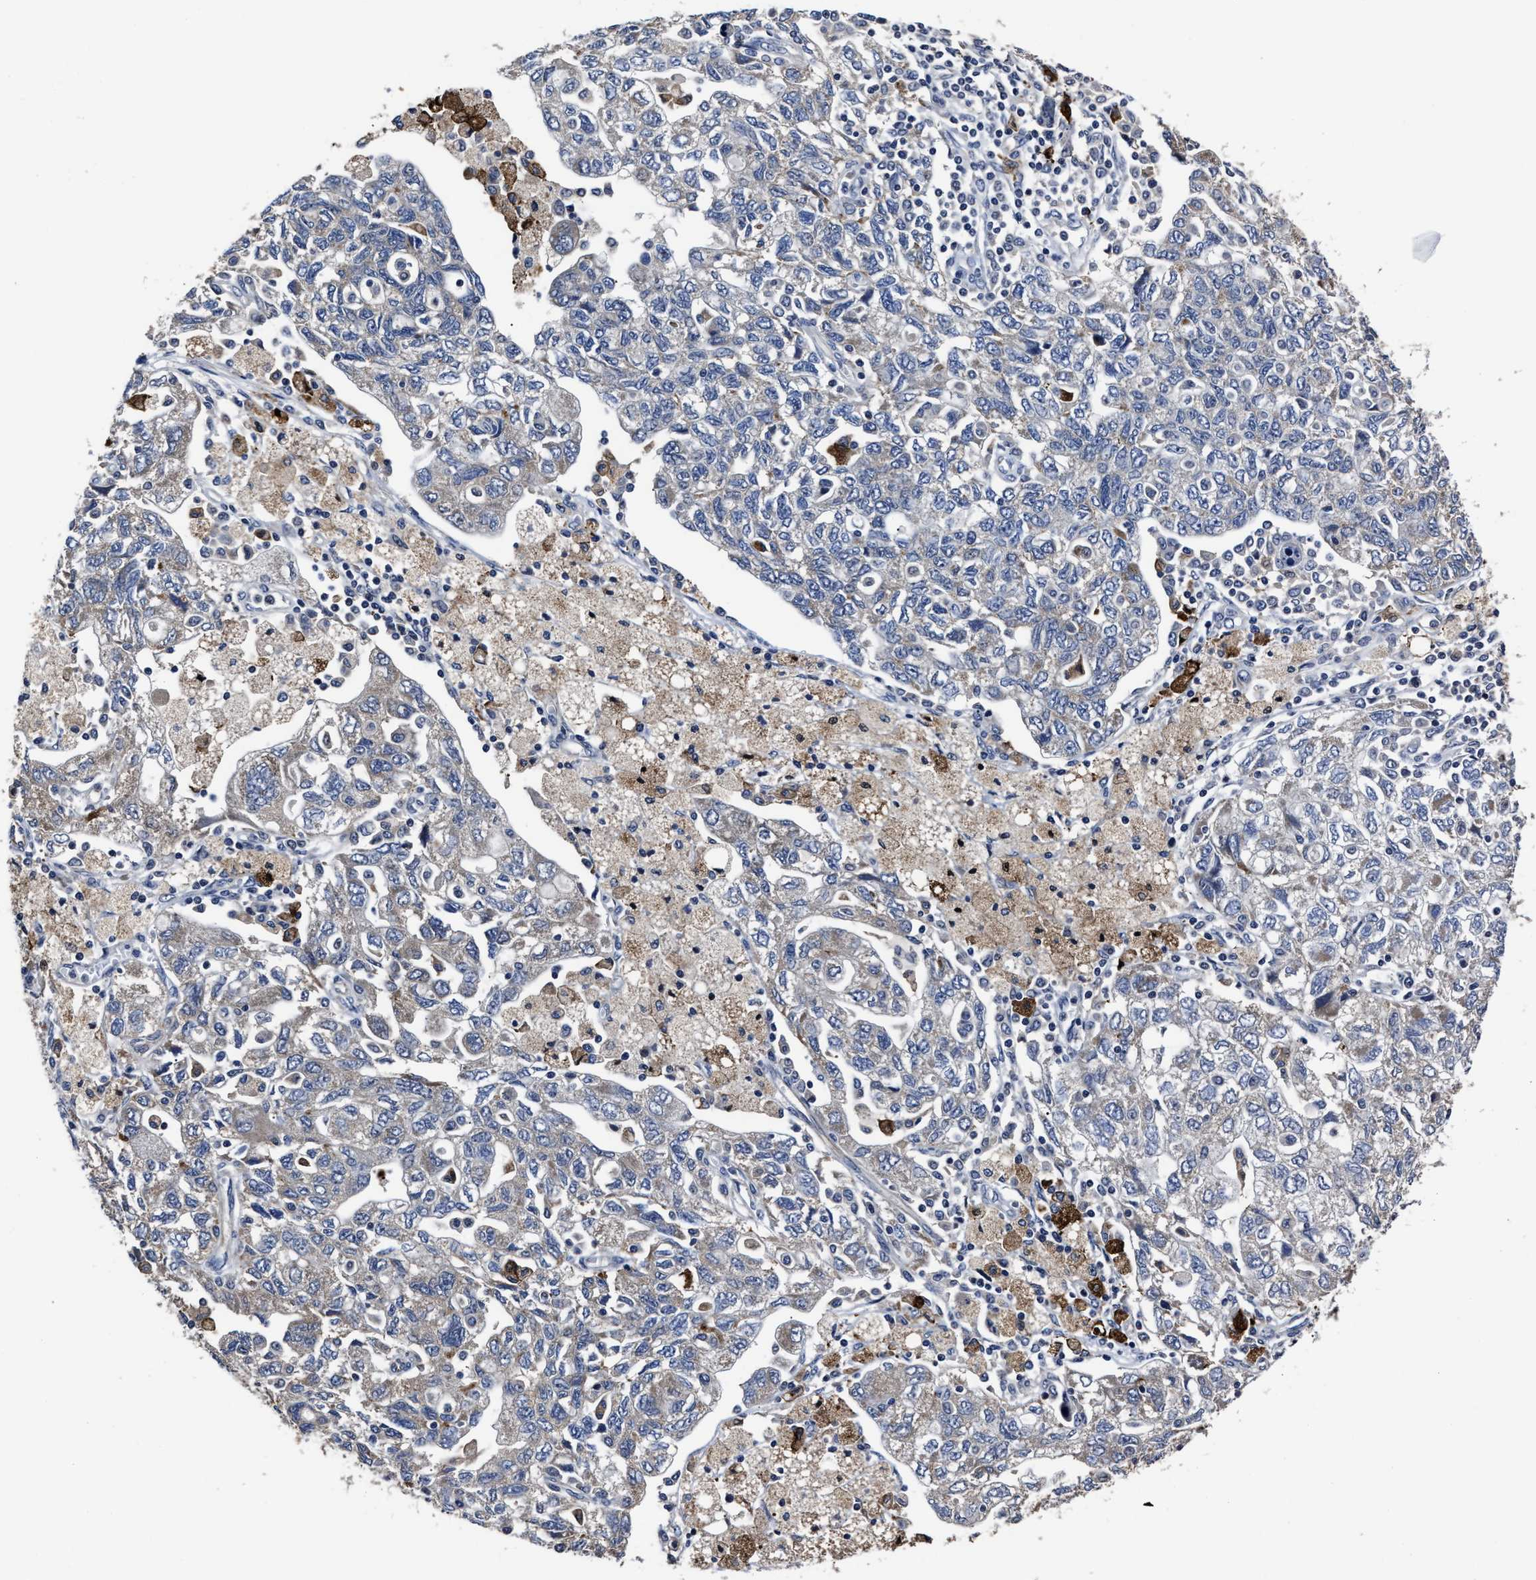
{"staining": {"intensity": "weak", "quantity": "25%-75%", "location": "cytoplasmic/membranous"}, "tissue": "ovarian cancer", "cell_type": "Tumor cells", "image_type": "cancer", "snomed": [{"axis": "morphology", "description": "Carcinoma, NOS"}, {"axis": "morphology", "description": "Cystadenocarcinoma, serous, NOS"}, {"axis": "topography", "description": "Ovary"}], "caption": "A photomicrograph of human ovarian cancer (serous cystadenocarcinoma) stained for a protein exhibits weak cytoplasmic/membranous brown staining in tumor cells.", "gene": "RSBN1L", "patient": {"sex": "female", "age": 69}}